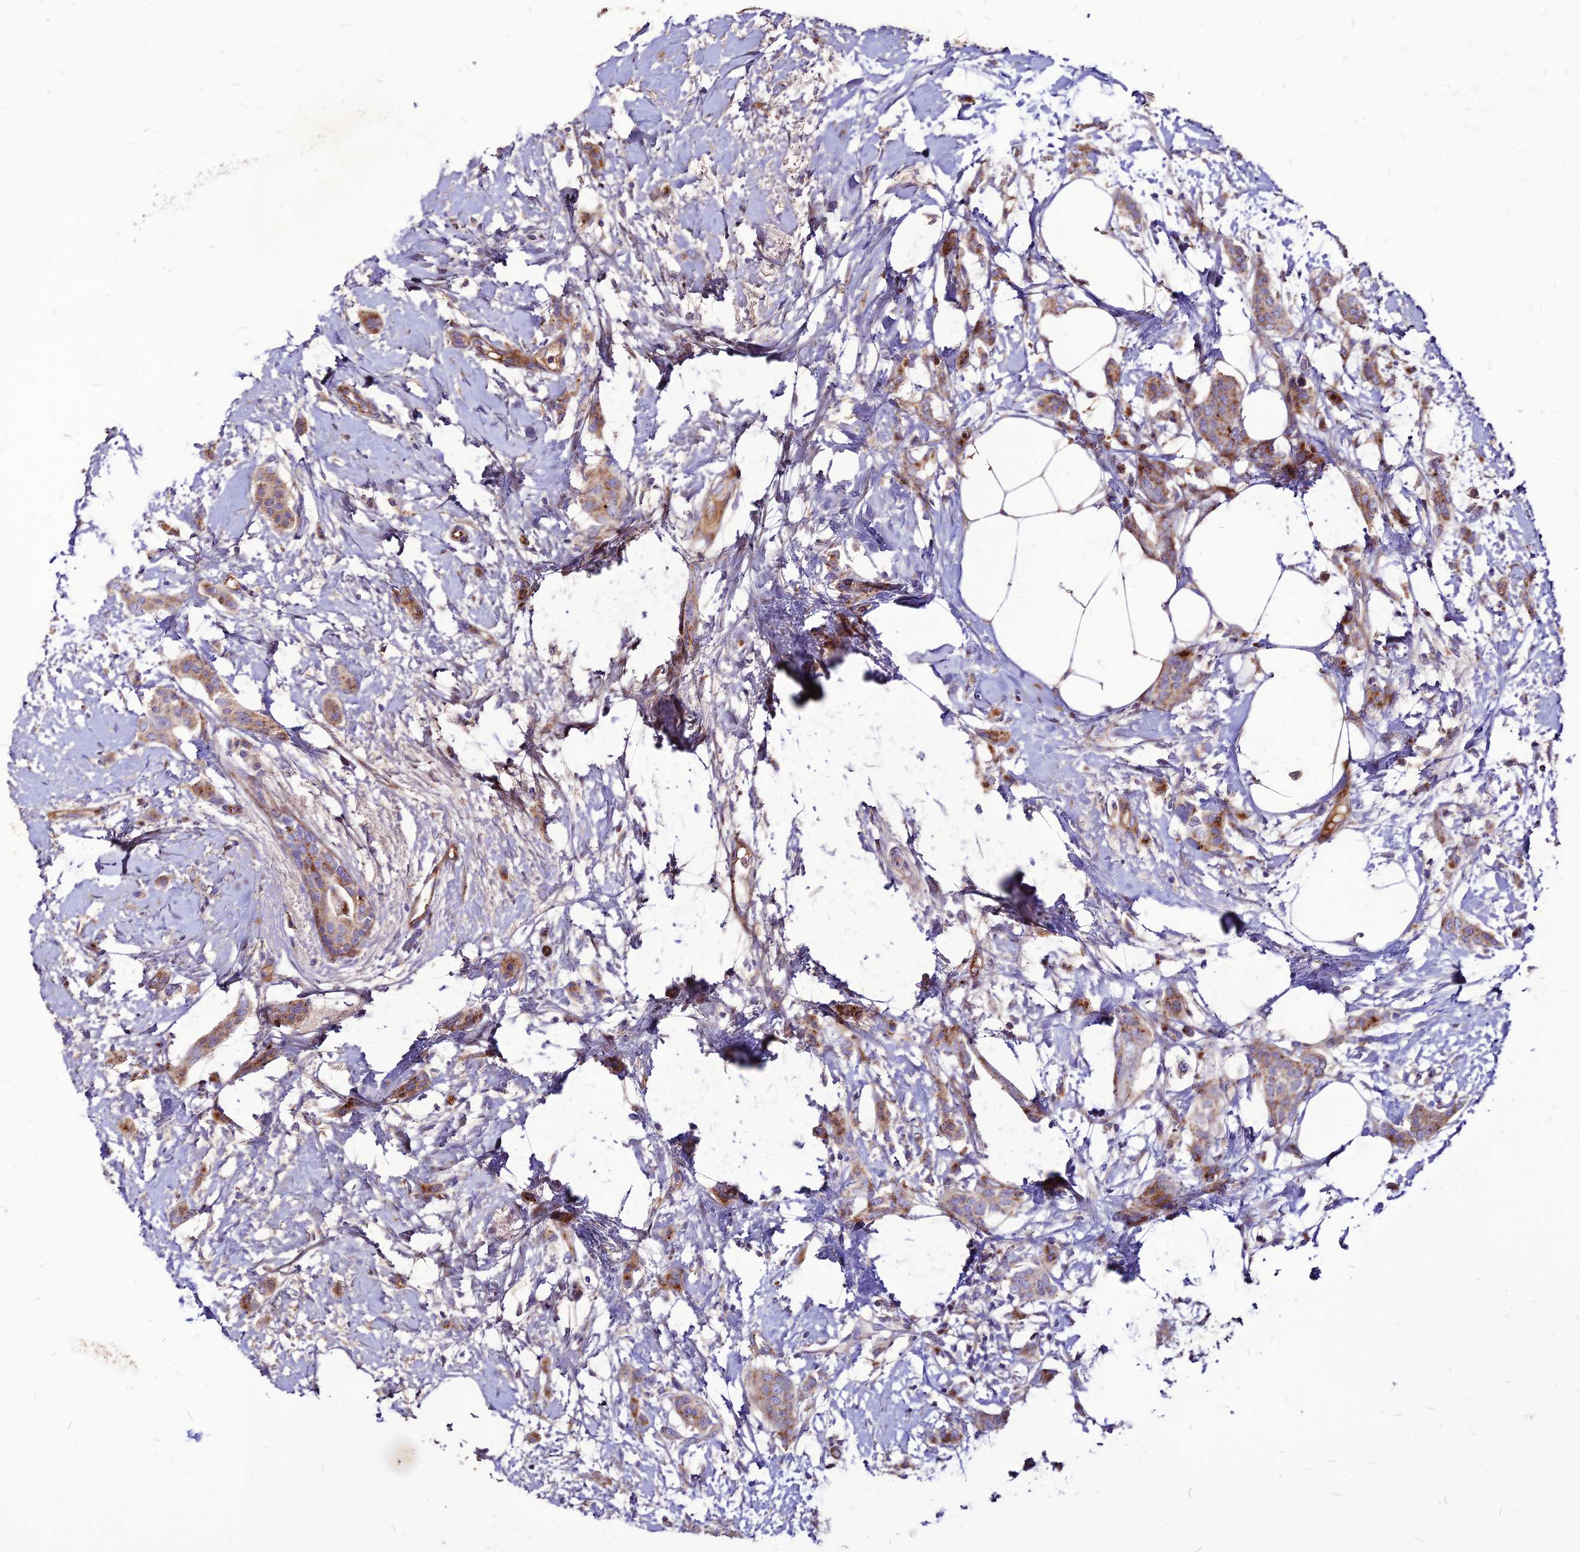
{"staining": {"intensity": "weak", "quantity": "25%-75%", "location": "cytoplasmic/membranous"}, "tissue": "breast cancer", "cell_type": "Tumor cells", "image_type": "cancer", "snomed": [{"axis": "morphology", "description": "Duct carcinoma"}, {"axis": "topography", "description": "Breast"}], "caption": "High-magnification brightfield microscopy of infiltrating ductal carcinoma (breast) stained with DAB (3,3'-diaminobenzidine) (brown) and counterstained with hematoxylin (blue). tumor cells exhibit weak cytoplasmic/membranous staining is identified in approximately25%-75% of cells.", "gene": "RIMOC1", "patient": {"sex": "female", "age": 72}}